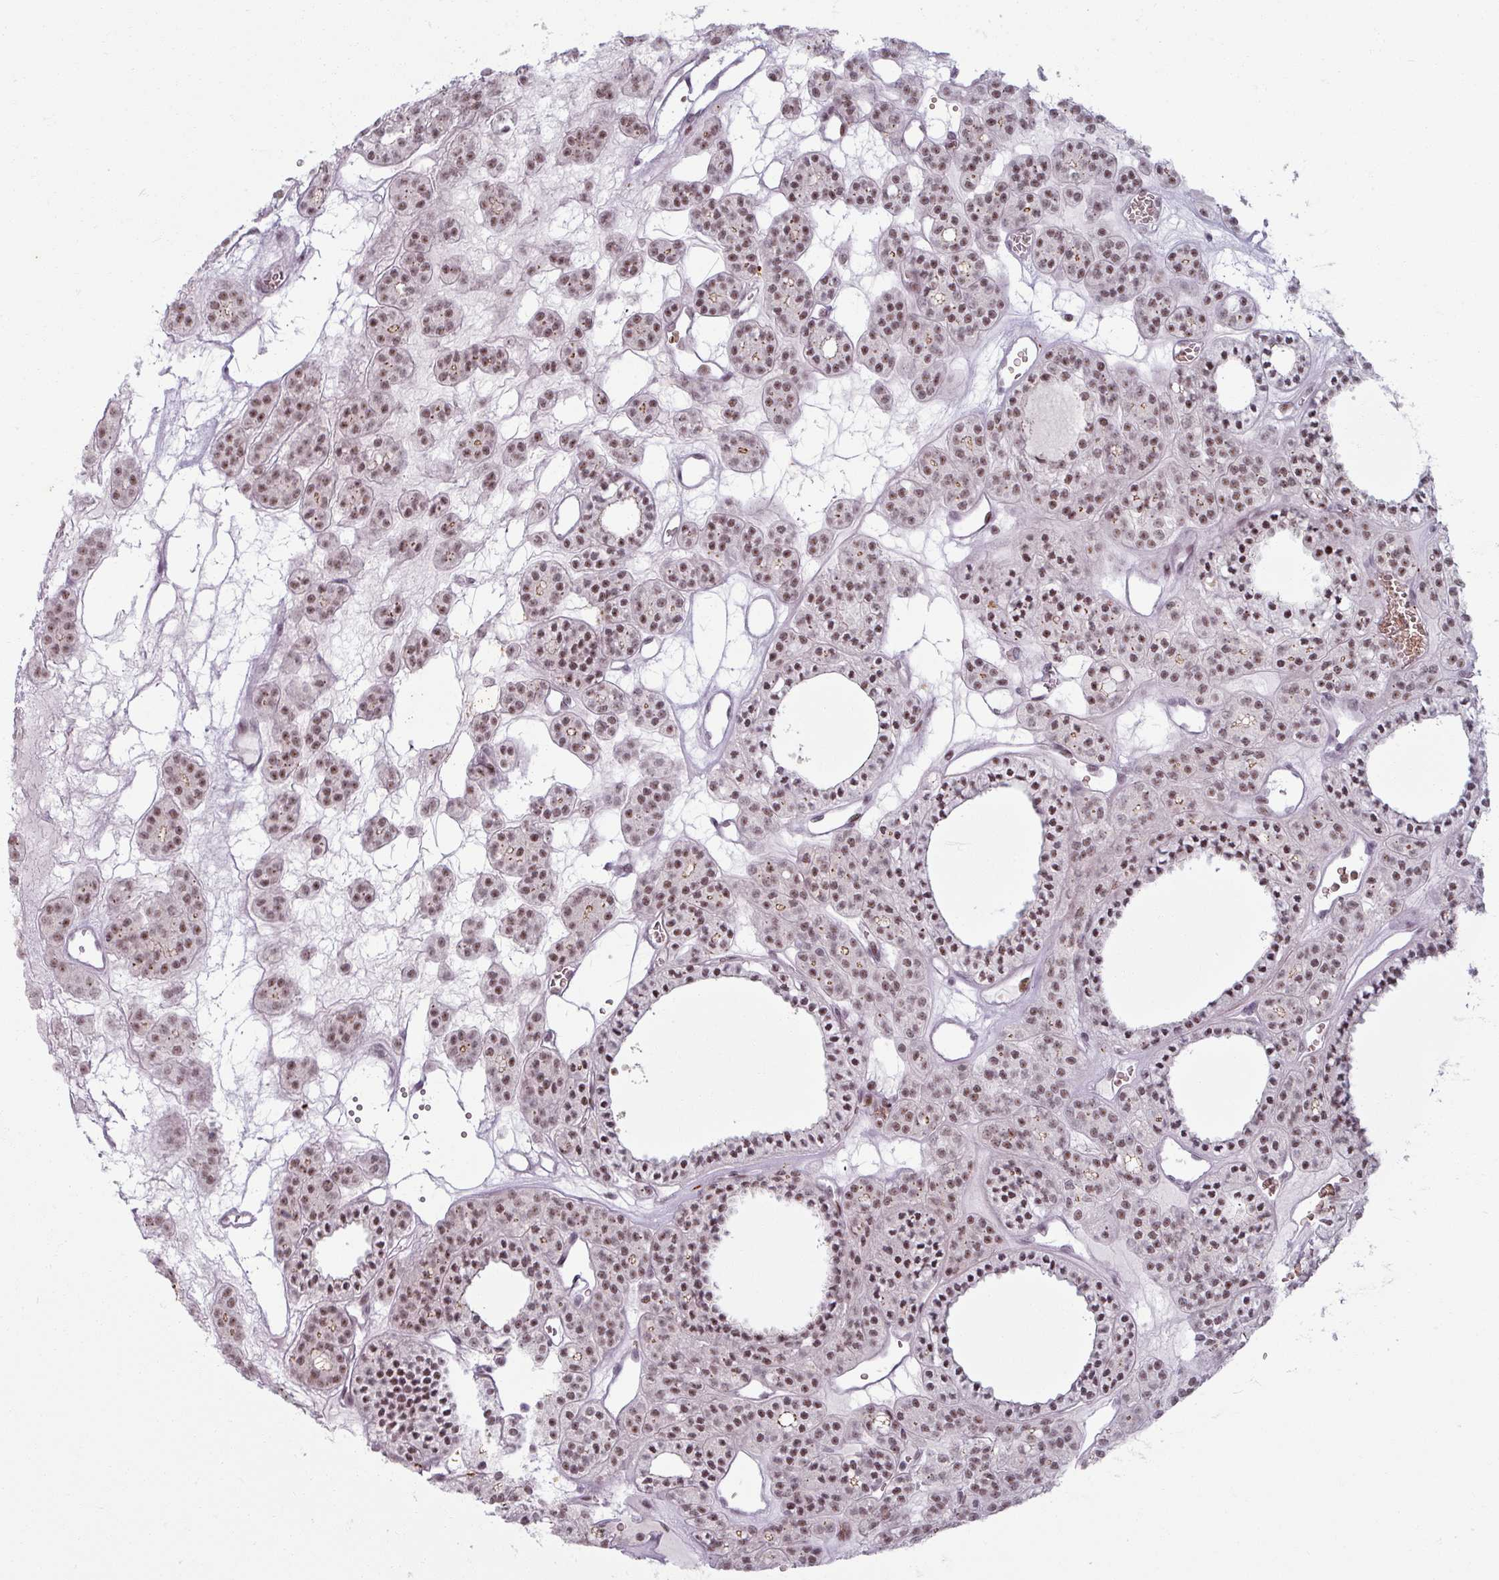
{"staining": {"intensity": "moderate", "quantity": ">75%", "location": "nuclear"}, "tissue": "thyroid cancer", "cell_type": "Tumor cells", "image_type": "cancer", "snomed": [{"axis": "morphology", "description": "Follicular adenoma carcinoma, NOS"}, {"axis": "topography", "description": "Thyroid gland"}], "caption": "Immunohistochemistry staining of thyroid follicular adenoma carcinoma, which shows medium levels of moderate nuclear positivity in about >75% of tumor cells indicating moderate nuclear protein expression. The staining was performed using DAB (brown) for protein detection and nuclei were counterstained in hematoxylin (blue).", "gene": "NCOR1", "patient": {"sex": "female", "age": 63}}